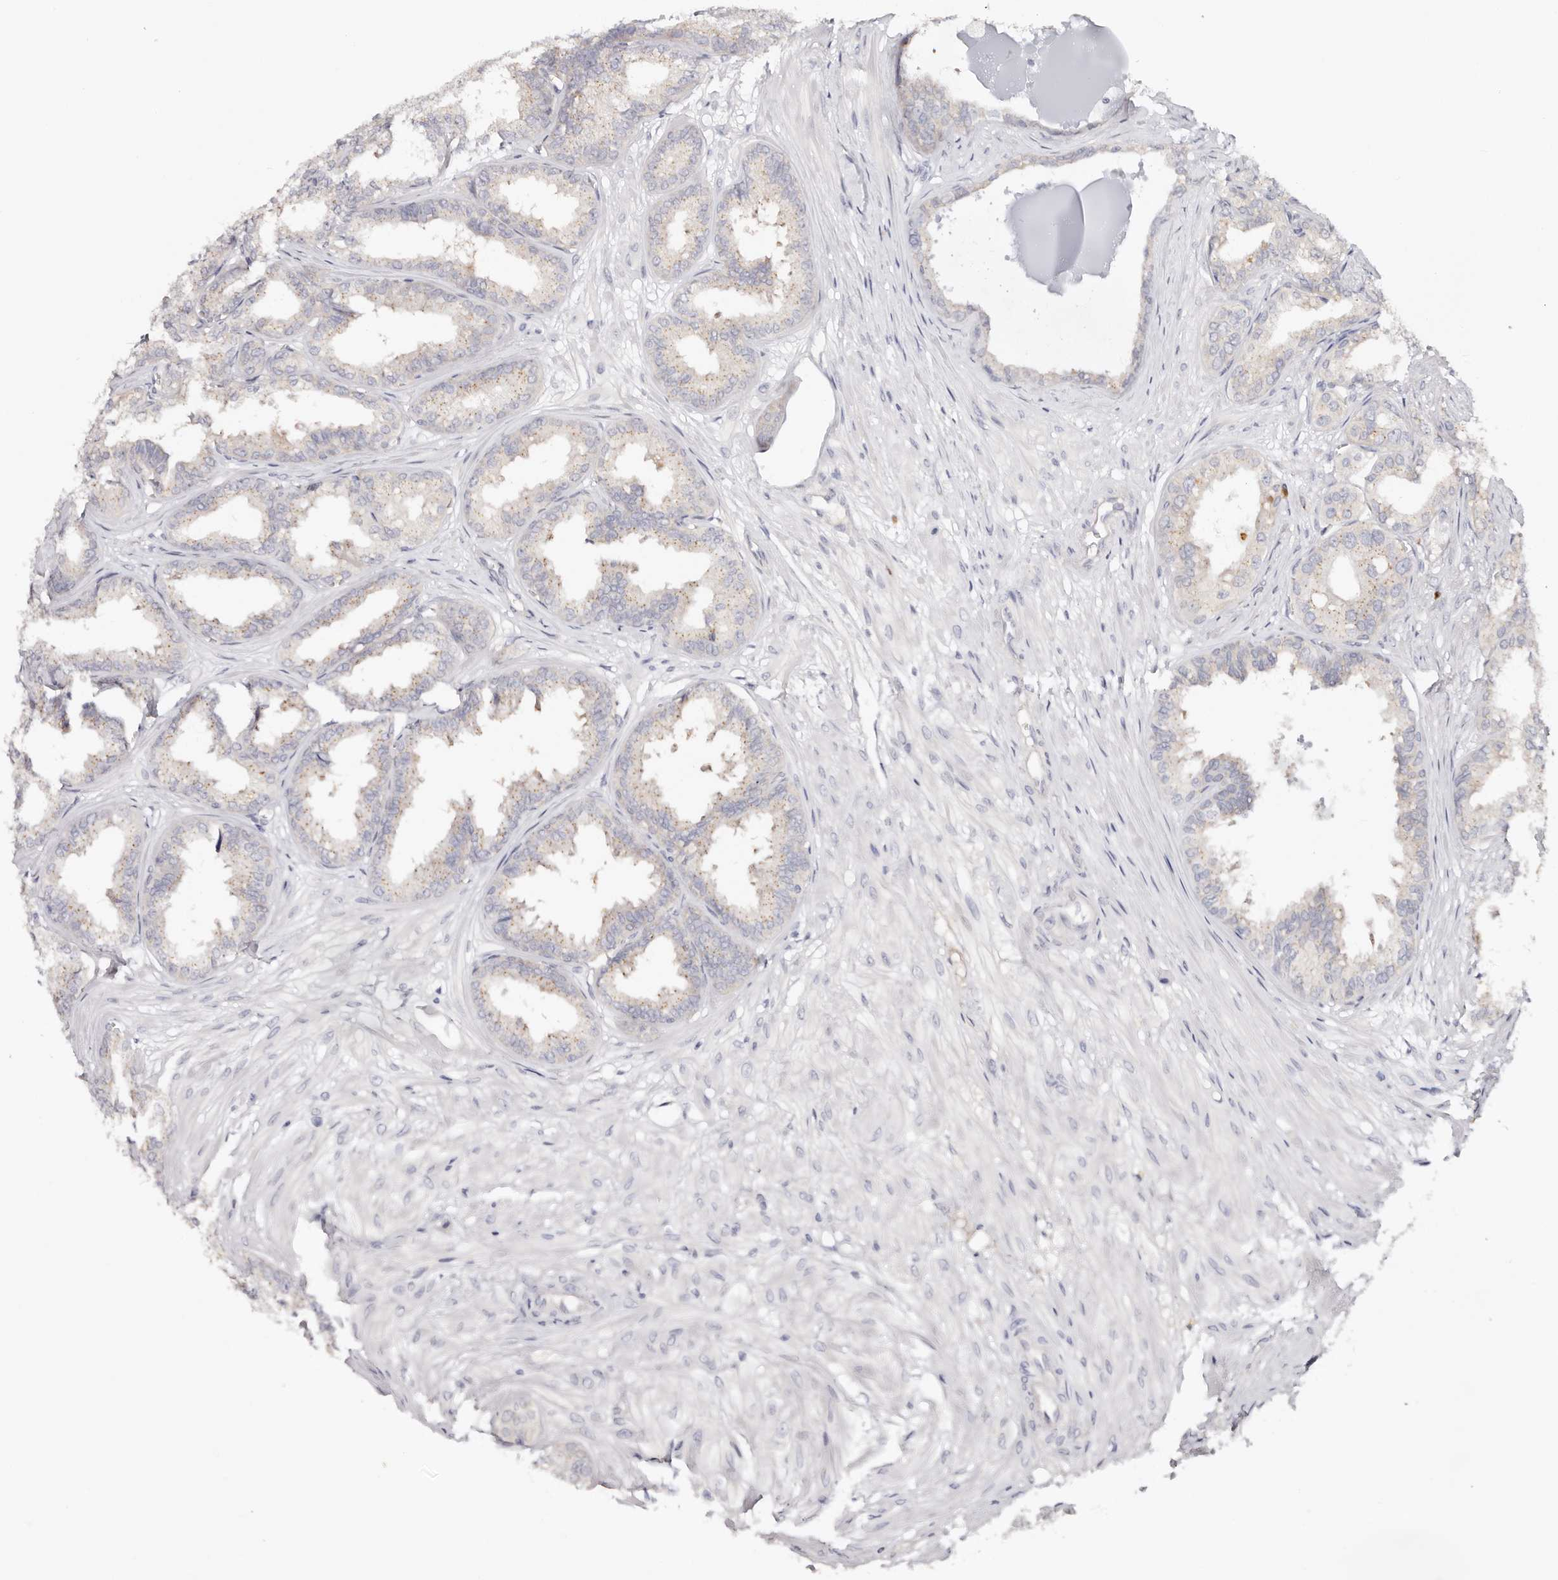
{"staining": {"intensity": "negative", "quantity": "none", "location": "none"}, "tissue": "seminal vesicle", "cell_type": "Glandular cells", "image_type": "normal", "snomed": [{"axis": "morphology", "description": "Normal tissue, NOS"}, {"axis": "topography", "description": "Prostate"}, {"axis": "topography", "description": "Seminal veicle"}], "caption": "Glandular cells are negative for protein expression in unremarkable human seminal vesicle. Nuclei are stained in blue.", "gene": "DNASE1", "patient": {"sex": "male", "age": 51}}